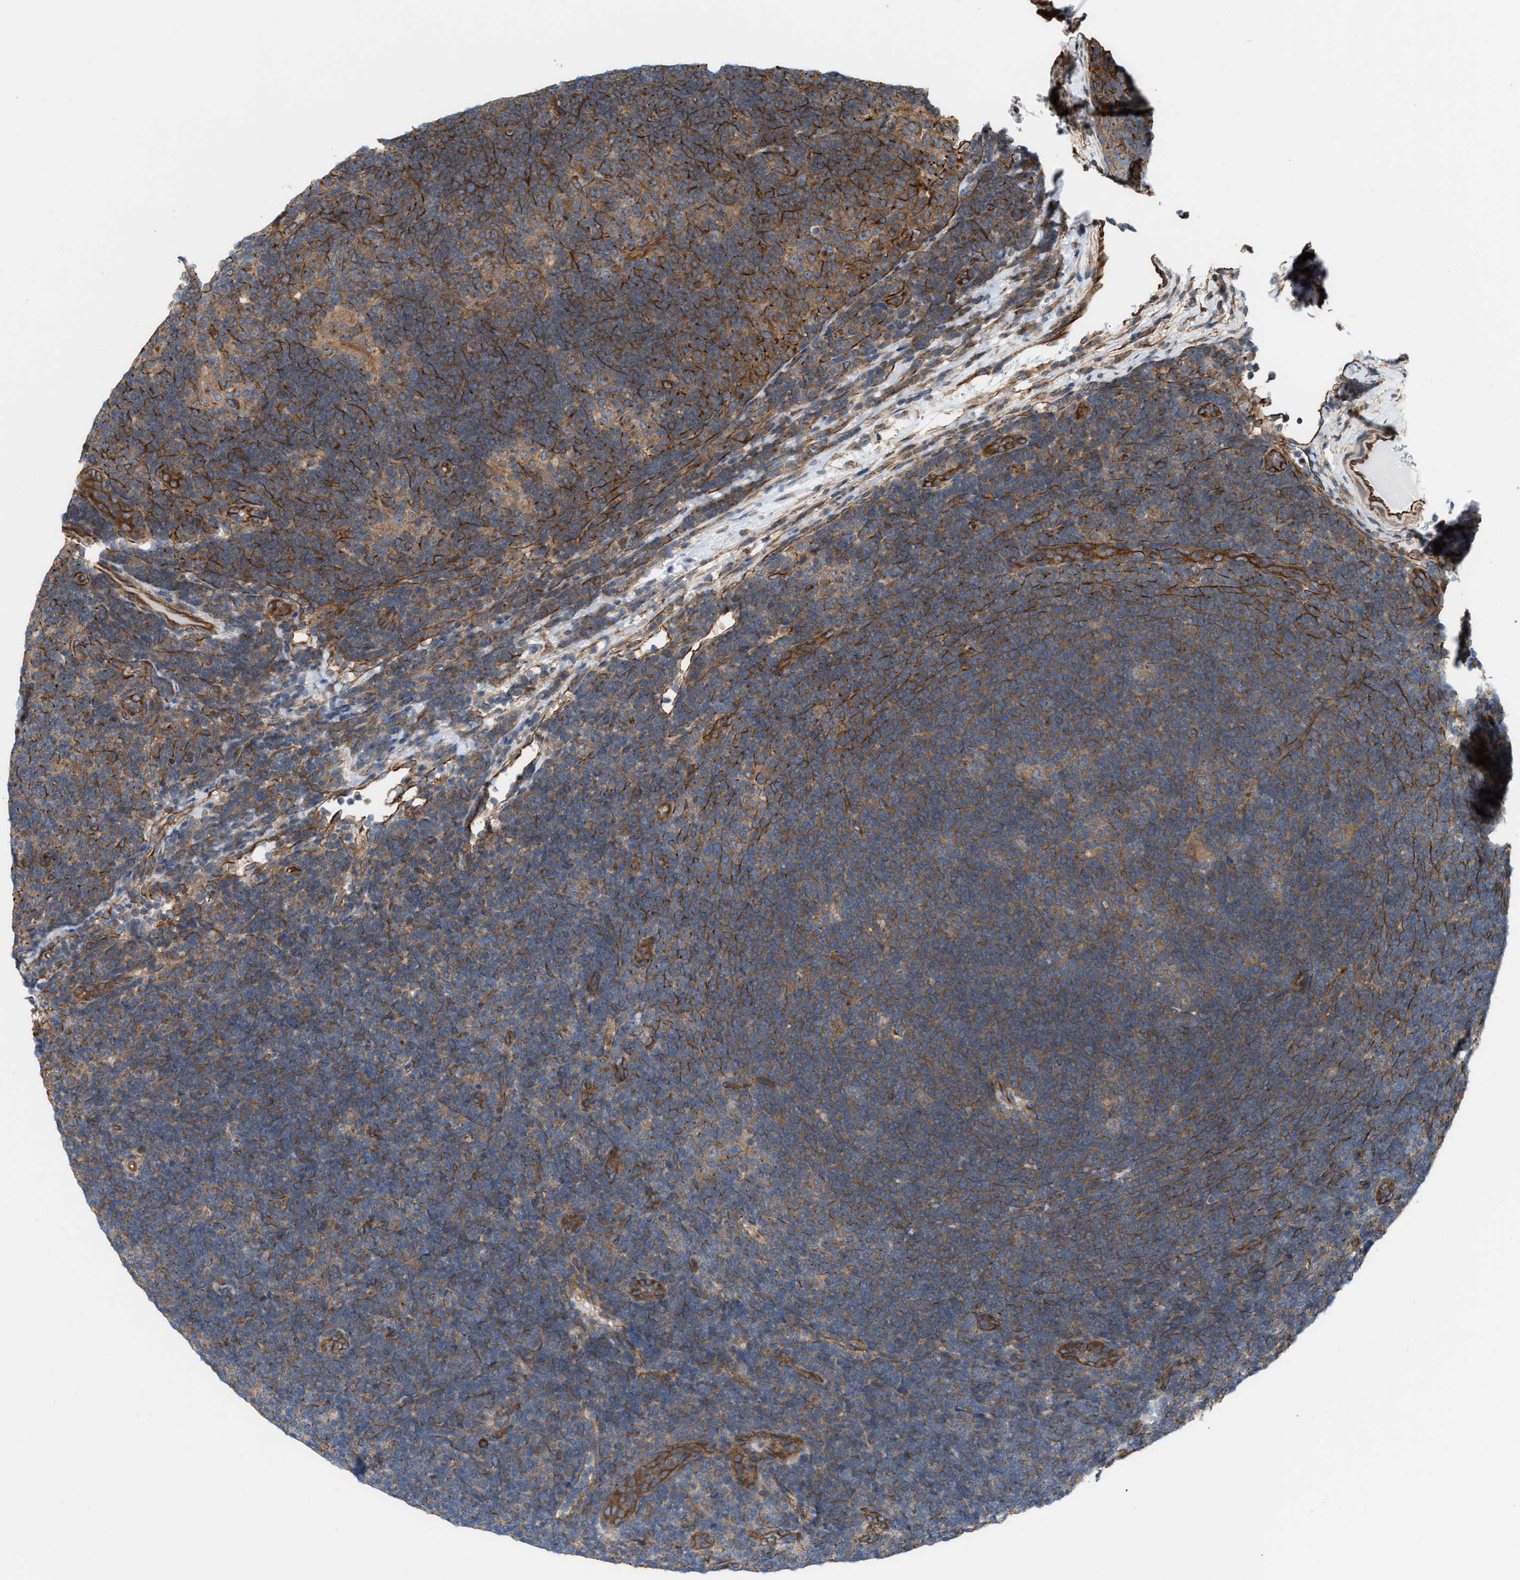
{"staining": {"intensity": "negative", "quantity": "none", "location": "none"}, "tissue": "lymphoma", "cell_type": "Tumor cells", "image_type": "cancer", "snomed": [{"axis": "morphology", "description": "Hodgkin's disease, NOS"}, {"axis": "topography", "description": "Lymph node"}], "caption": "This photomicrograph is of Hodgkin's disease stained with immunohistochemistry (IHC) to label a protein in brown with the nuclei are counter-stained blue. There is no positivity in tumor cells.", "gene": "EPS15L1", "patient": {"sex": "female", "age": 57}}